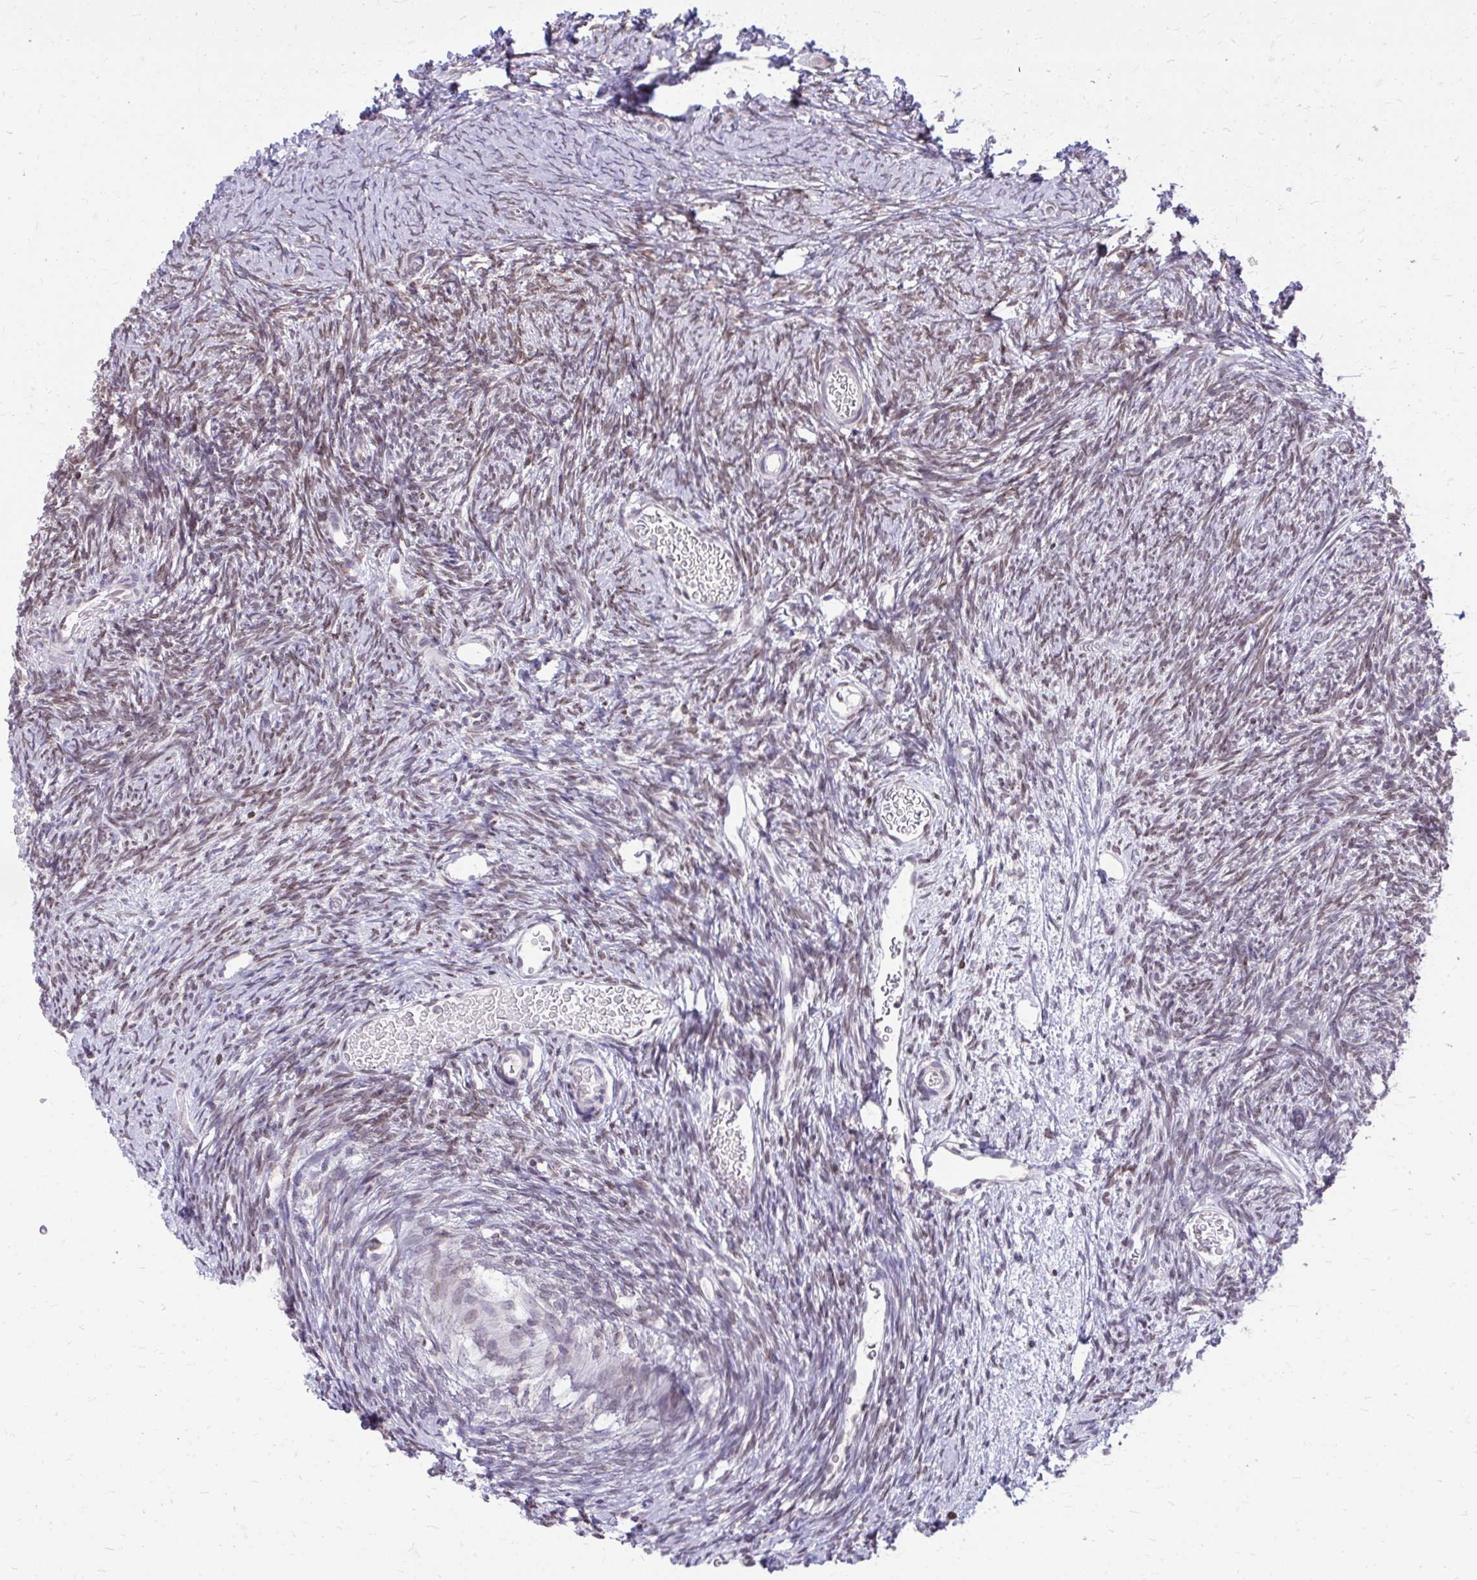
{"staining": {"intensity": "weak", "quantity": "25%-75%", "location": "cytoplasmic/membranous,nuclear"}, "tissue": "ovary", "cell_type": "Follicle cells", "image_type": "normal", "snomed": [{"axis": "morphology", "description": "Normal tissue, NOS"}, {"axis": "topography", "description": "Ovary"}], "caption": "The immunohistochemical stain labels weak cytoplasmic/membranous,nuclear expression in follicle cells of benign ovary. Ihc stains the protein of interest in brown and the nuclei are stained blue.", "gene": "RPS6KA2", "patient": {"sex": "female", "age": 39}}